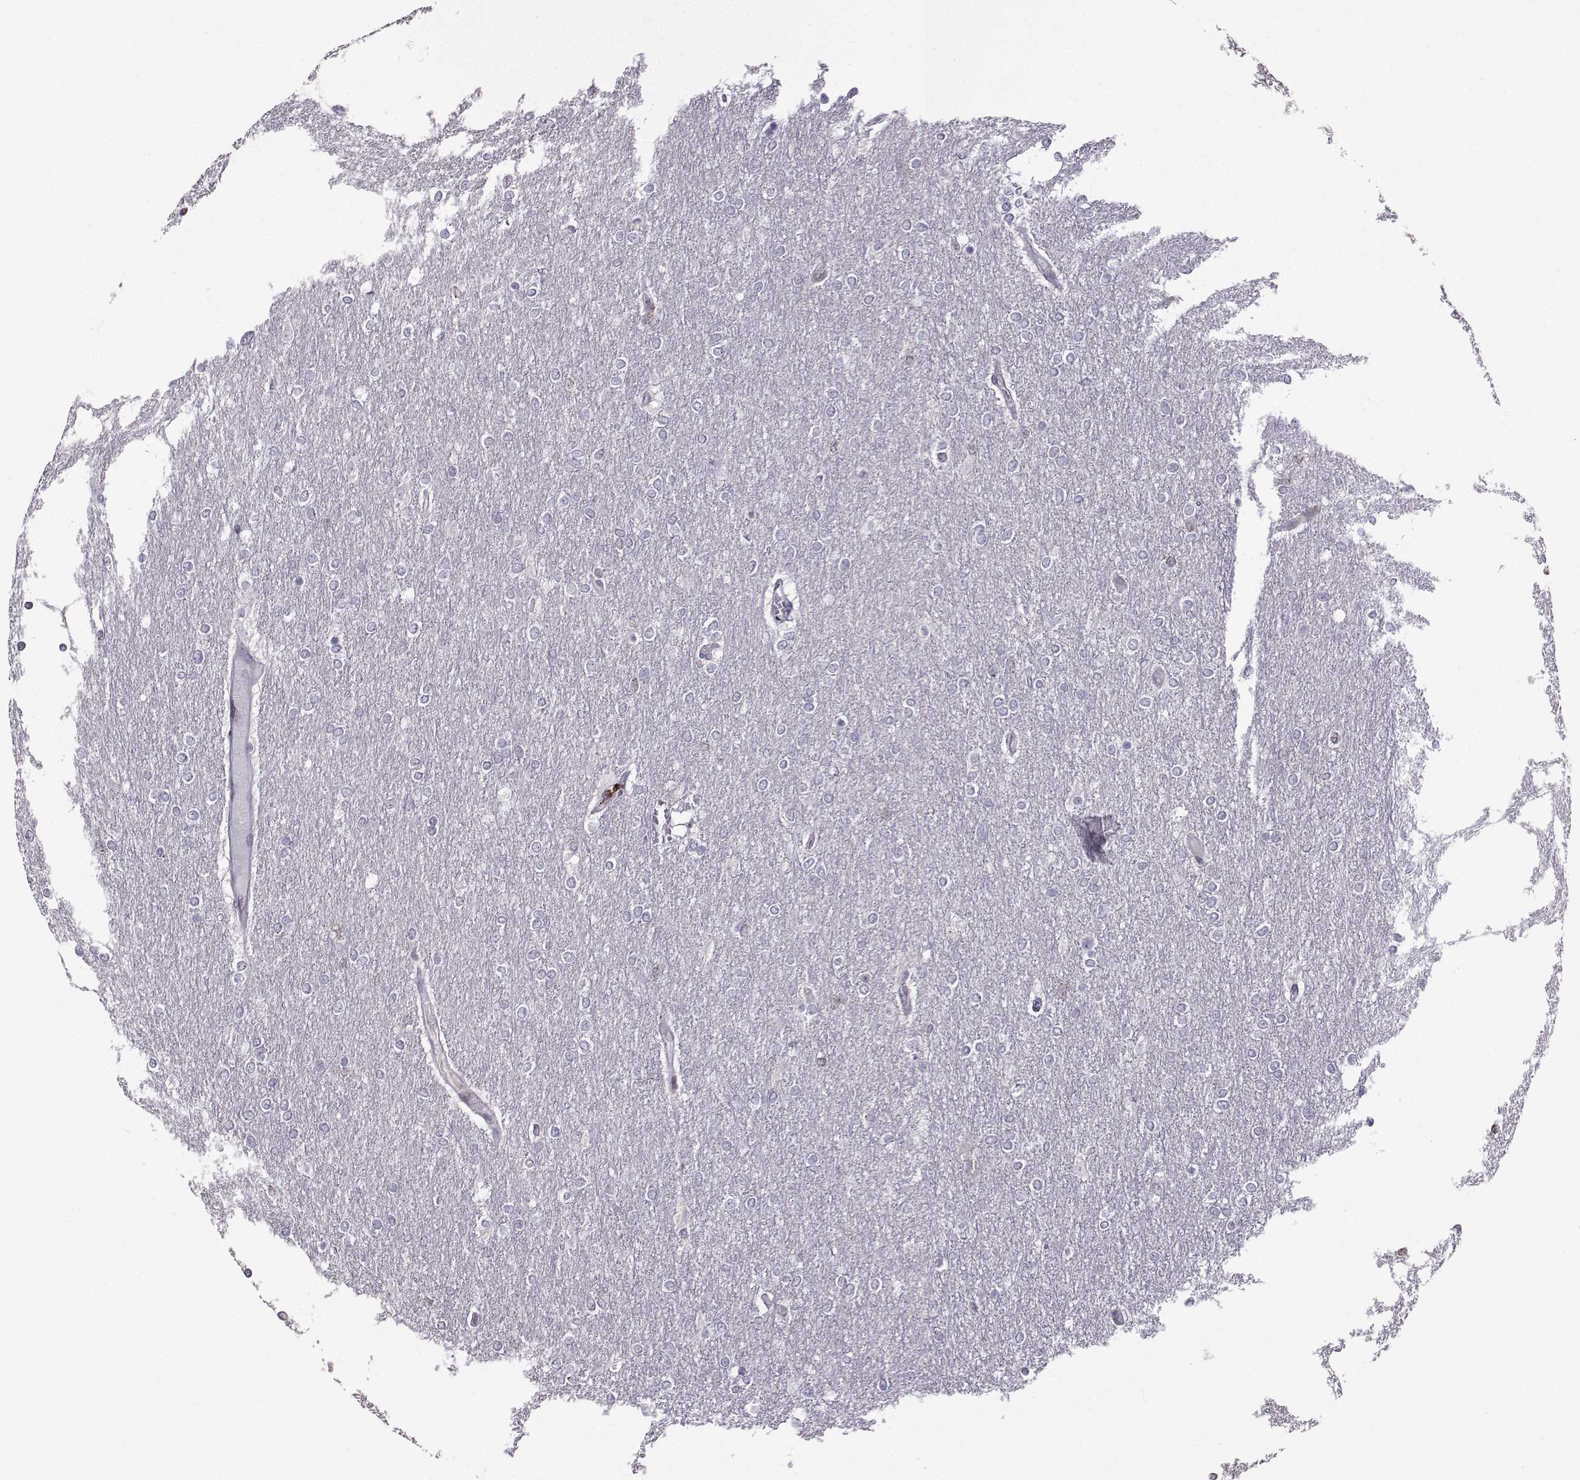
{"staining": {"intensity": "negative", "quantity": "none", "location": "none"}, "tissue": "glioma", "cell_type": "Tumor cells", "image_type": "cancer", "snomed": [{"axis": "morphology", "description": "Glioma, malignant, High grade"}, {"axis": "topography", "description": "Brain"}], "caption": "Tumor cells show no significant protein staining in glioma. (DAB (3,3'-diaminobenzidine) IHC, high magnification).", "gene": "ZNF19", "patient": {"sex": "female", "age": 61}}